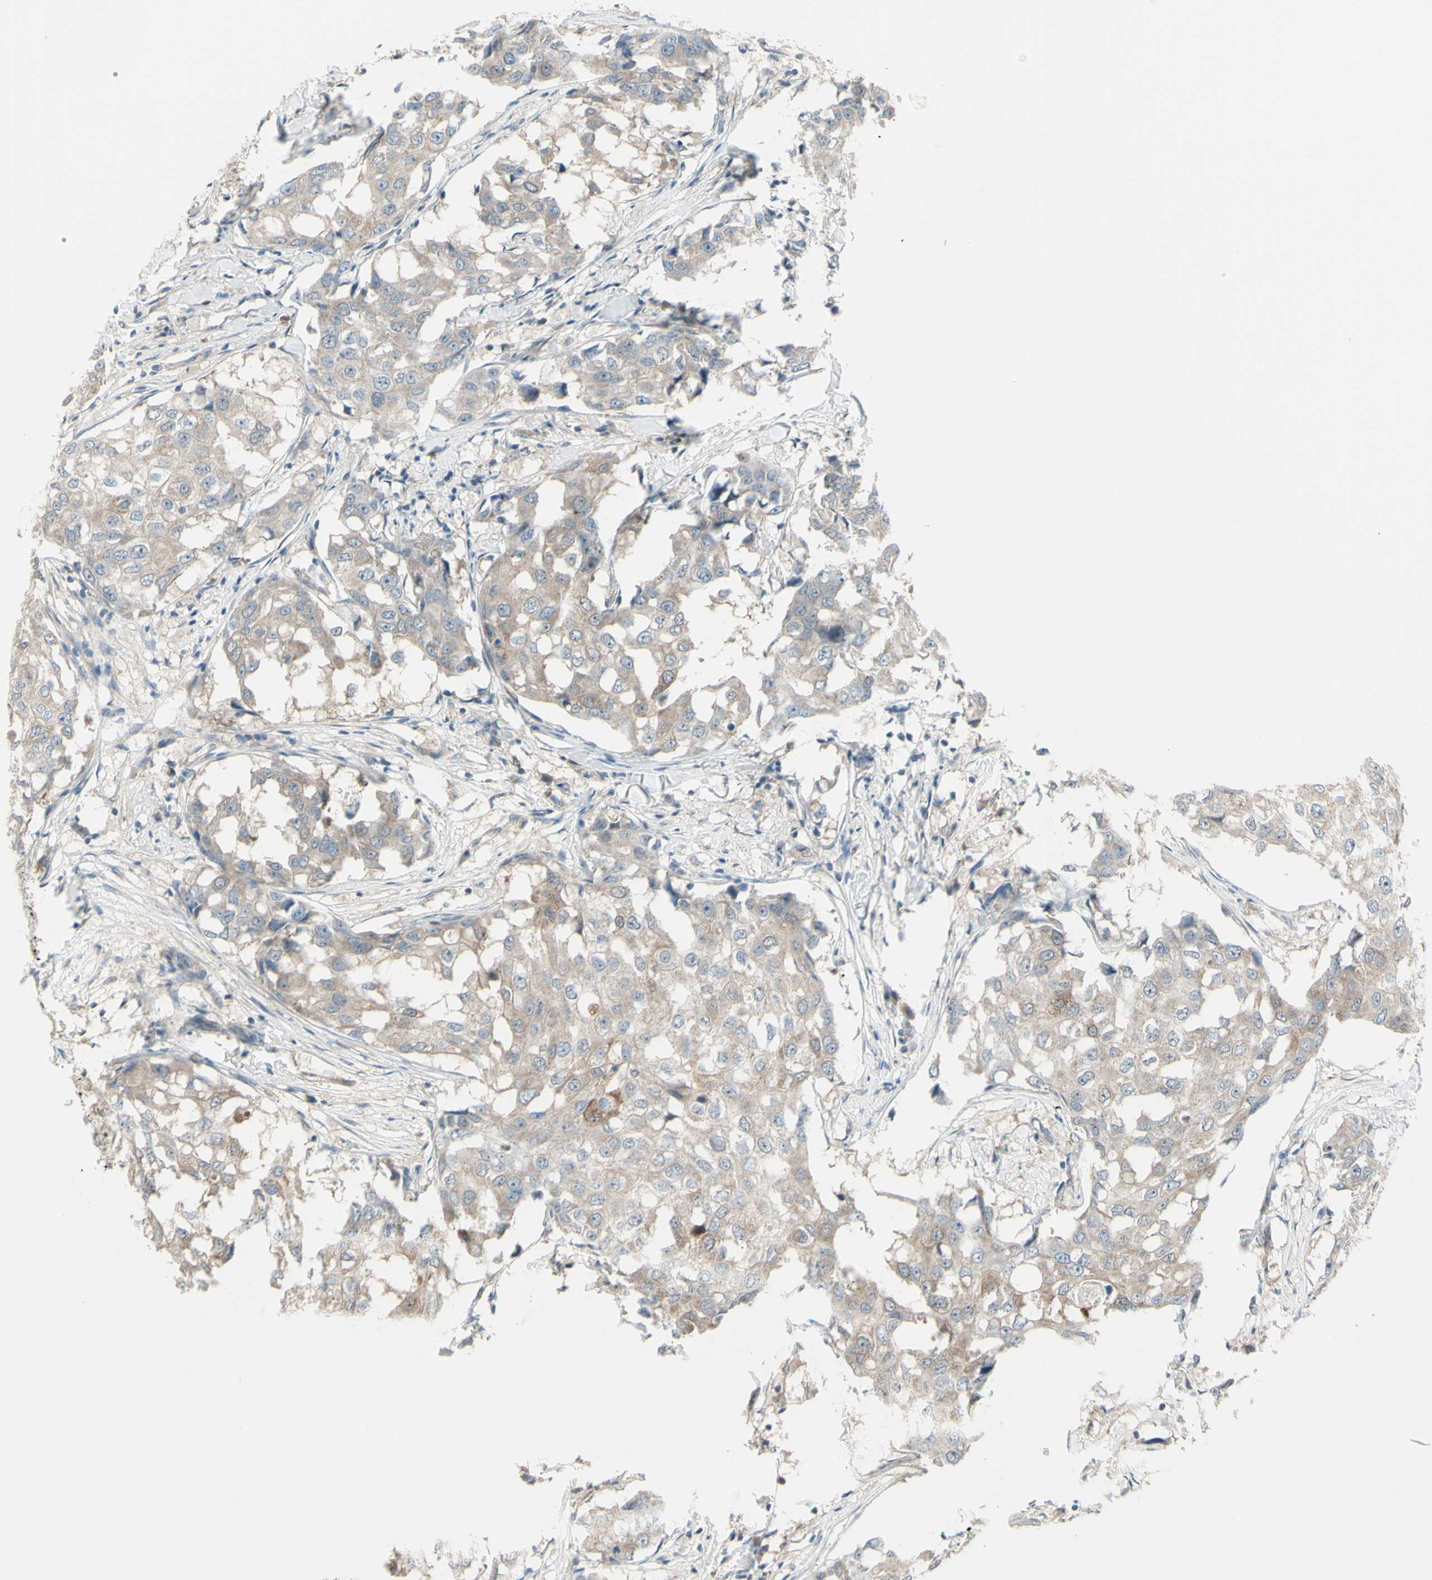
{"staining": {"intensity": "weak", "quantity": "25%-75%", "location": "cytoplasmic/membranous"}, "tissue": "breast cancer", "cell_type": "Tumor cells", "image_type": "cancer", "snomed": [{"axis": "morphology", "description": "Duct carcinoma"}, {"axis": "topography", "description": "Breast"}], "caption": "DAB (3,3'-diaminobenzidine) immunohistochemical staining of human breast cancer (intraductal carcinoma) exhibits weak cytoplasmic/membranous protein positivity in approximately 25%-75% of tumor cells.", "gene": "NAXD", "patient": {"sex": "female", "age": 27}}